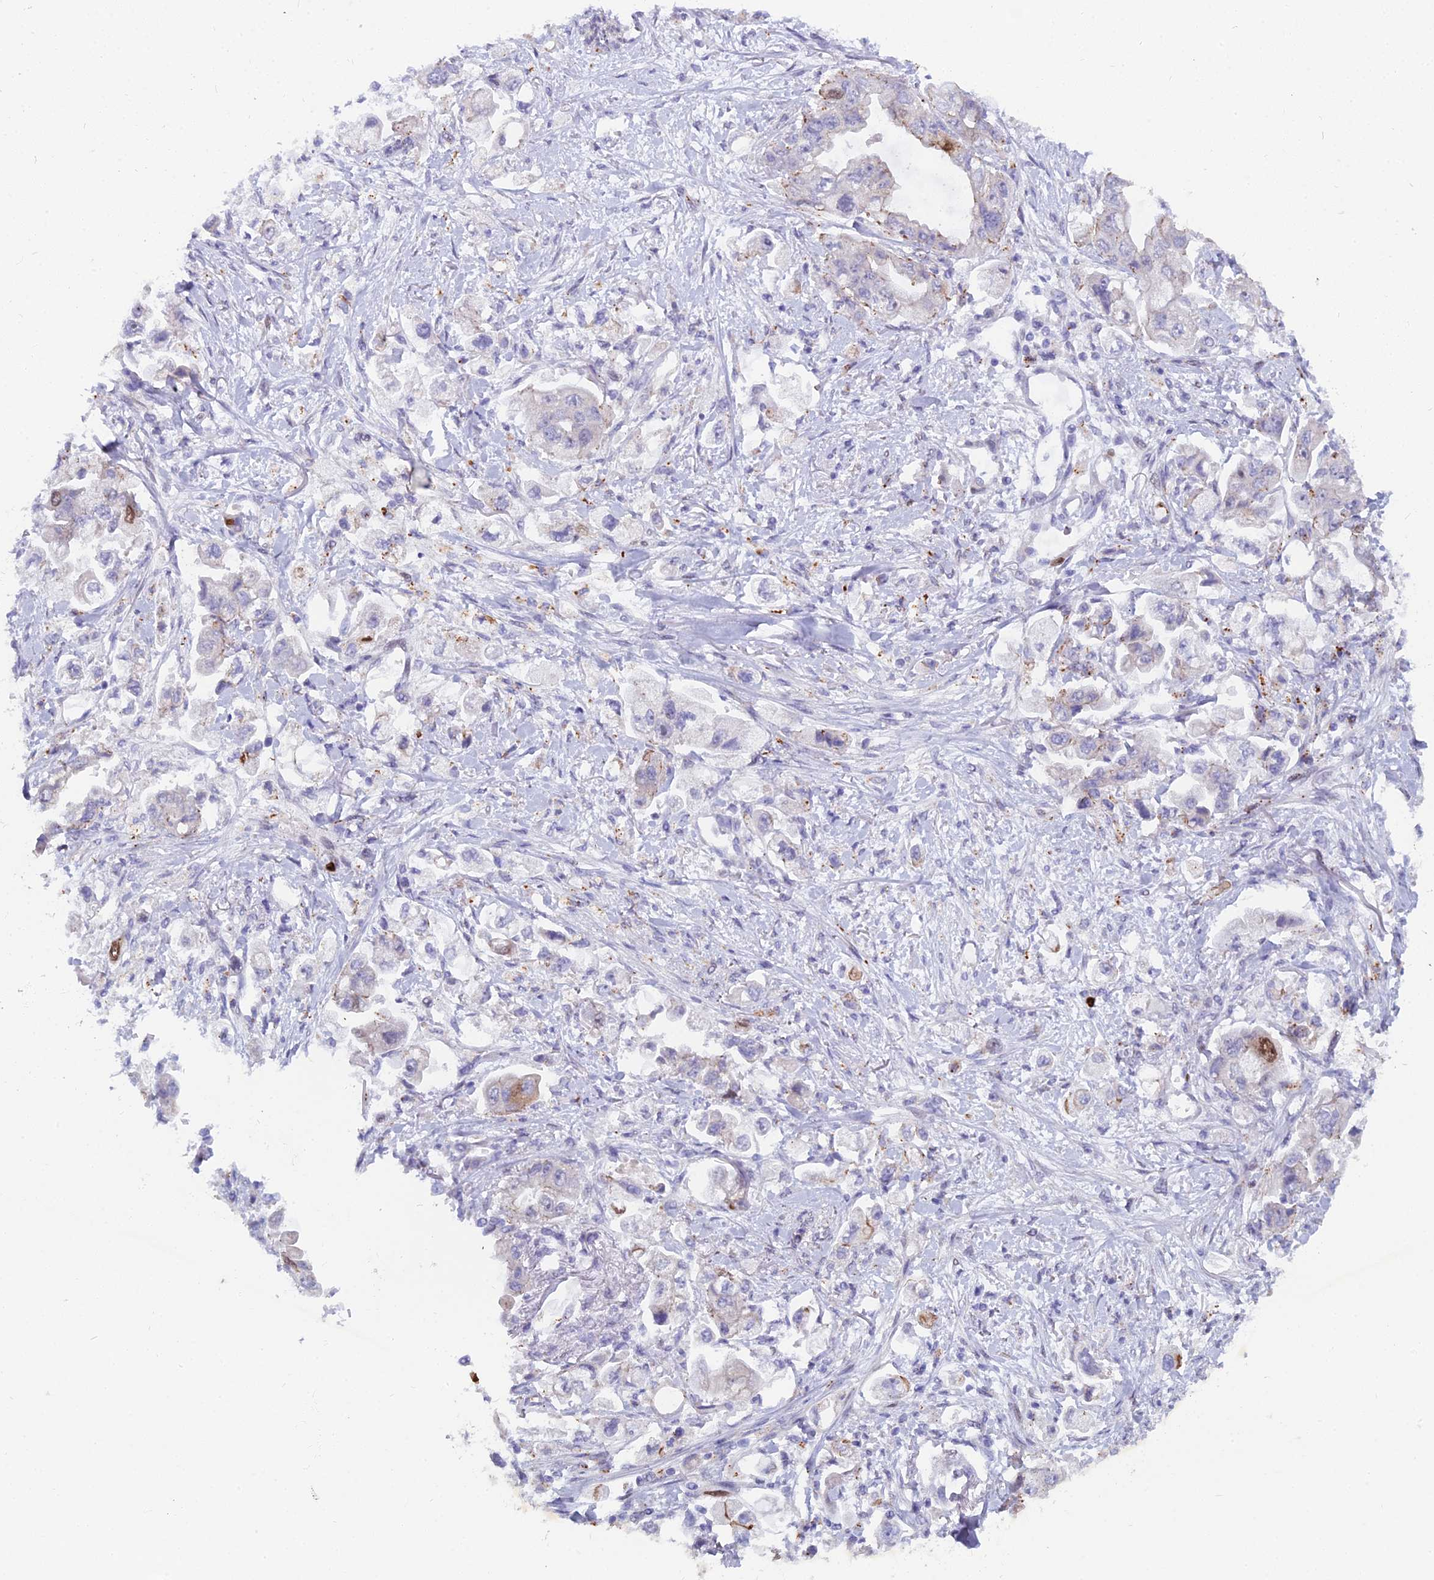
{"staining": {"intensity": "moderate", "quantity": "<25%", "location": "cytoplasmic/membranous,nuclear"}, "tissue": "stomach cancer", "cell_type": "Tumor cells", "image_type": "cancer", "snomed": [{"axis": "morphology", "description": "Adenocarcinoma, NOS"}, {"axis": "topography", "description": "Stomach"}], "caption": "Protein analysis of stomach adenocarcinoma tissue displays moderate cytoplasmic/membranous and nuclear expression in about <25% of tumor cells. Ihc stains the protein of interest in brown and the nuclei are stained blue.", "gene": "NUSAP1", "patient": {"sex": "male", "age": 62}}